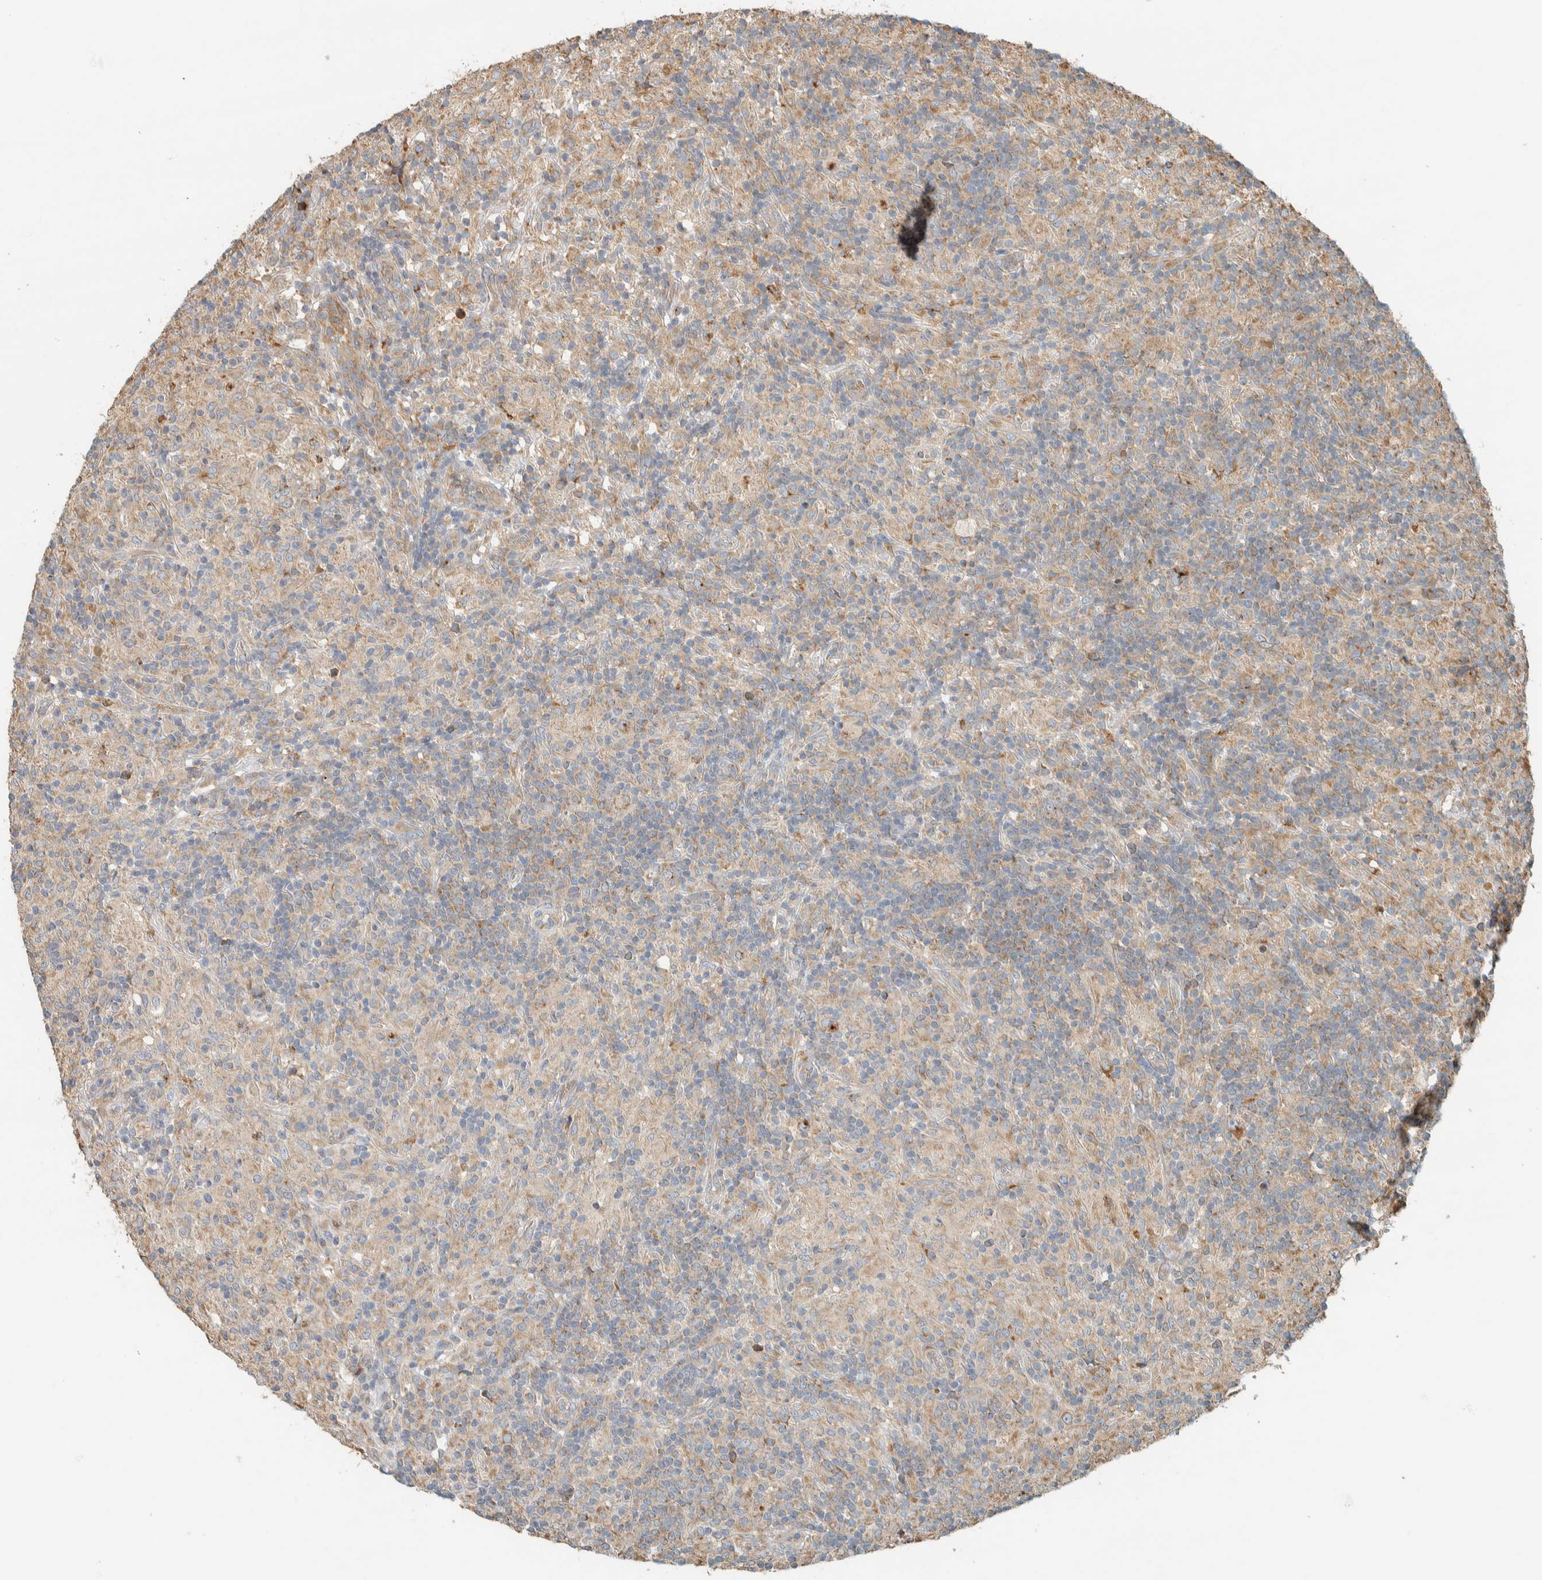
{"staining": {"intensity": "moderate", "quantity": ">75%", "location": "cytoplasmic/membranous"}, "tissue": "lymphoma", "cell_type": "Tumor cells", "image_type": "cancer", "snomed": [{"axis": "morphology", "description": "Hodgkin's disease, NOS"}, {"axis": "topography", "description": "Lymph node"}], "caption": "A high-resolution micrograph shows immunohistochemistry staining of lymphoma, which demonstrates moderate cytoplasmic/membranous positivity in about >75% of tumor cells.", "gene": "RAB11FIP1", "patient": {"sex": "male", "age": 70}}